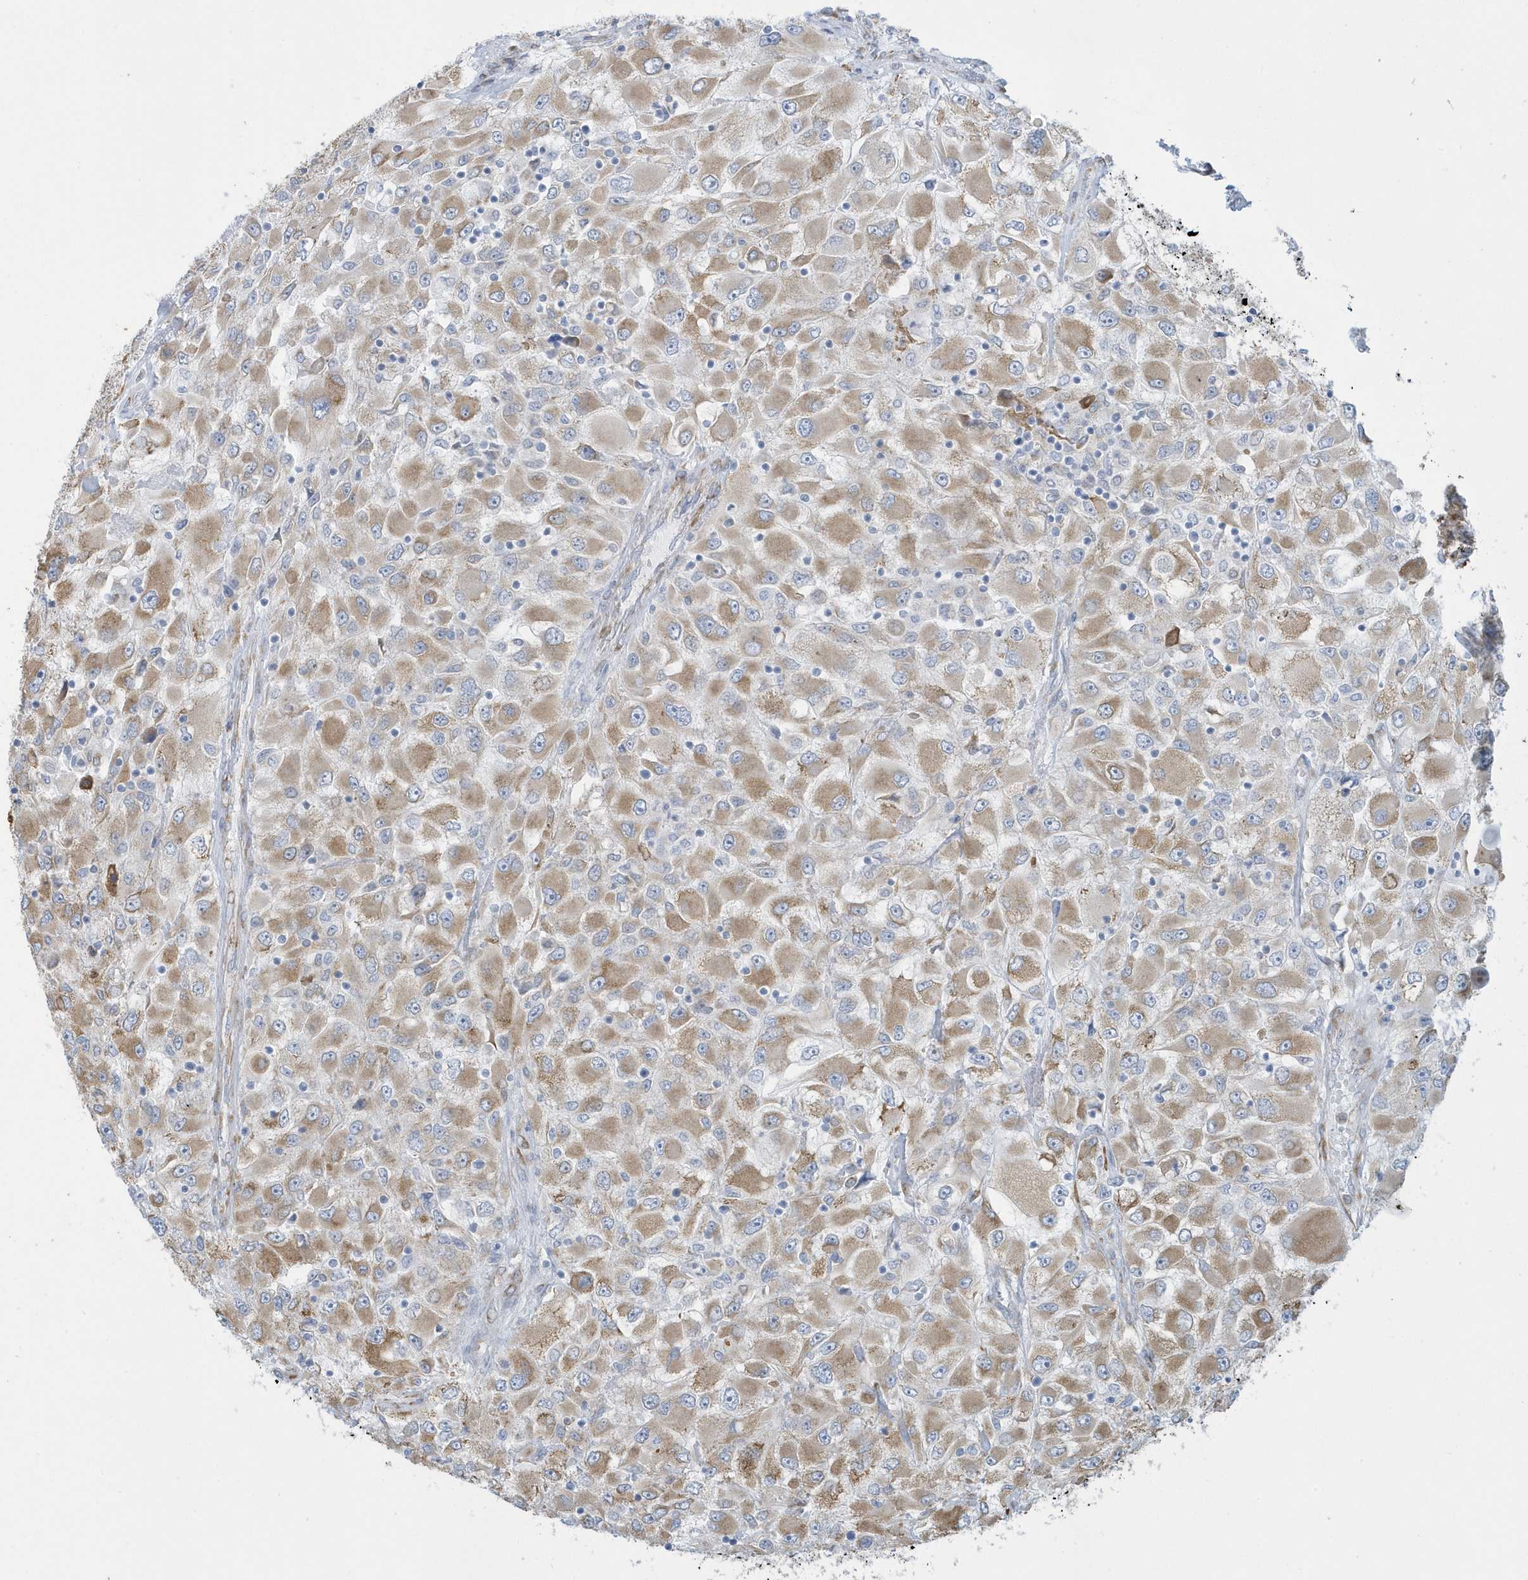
{"staining": {"intensity": "moderate", "quantity": "25%-75%", "location": "cytoplasmic/membranous"}, "tissue": "renal cancer", "cell_type": "Tumor cells", "image_type": "cancer", "snomed": [{"axis": "morphology", "description": "Adenocarcinoma, NOS"}, {"axis": "topography", "description": "Kidney"}], "caption": "Brown immunohistochemical staining in human adenocarcinoma (renal) demonstrates moderate cytoplasmic/membranous expression in about 25%-75% of tumor cells. Immunohistochemistry stains the protein in brown and the nuclei are stained blue.", "gene": "DCAF1", "patient": {"sex": "female", "age": 52}}